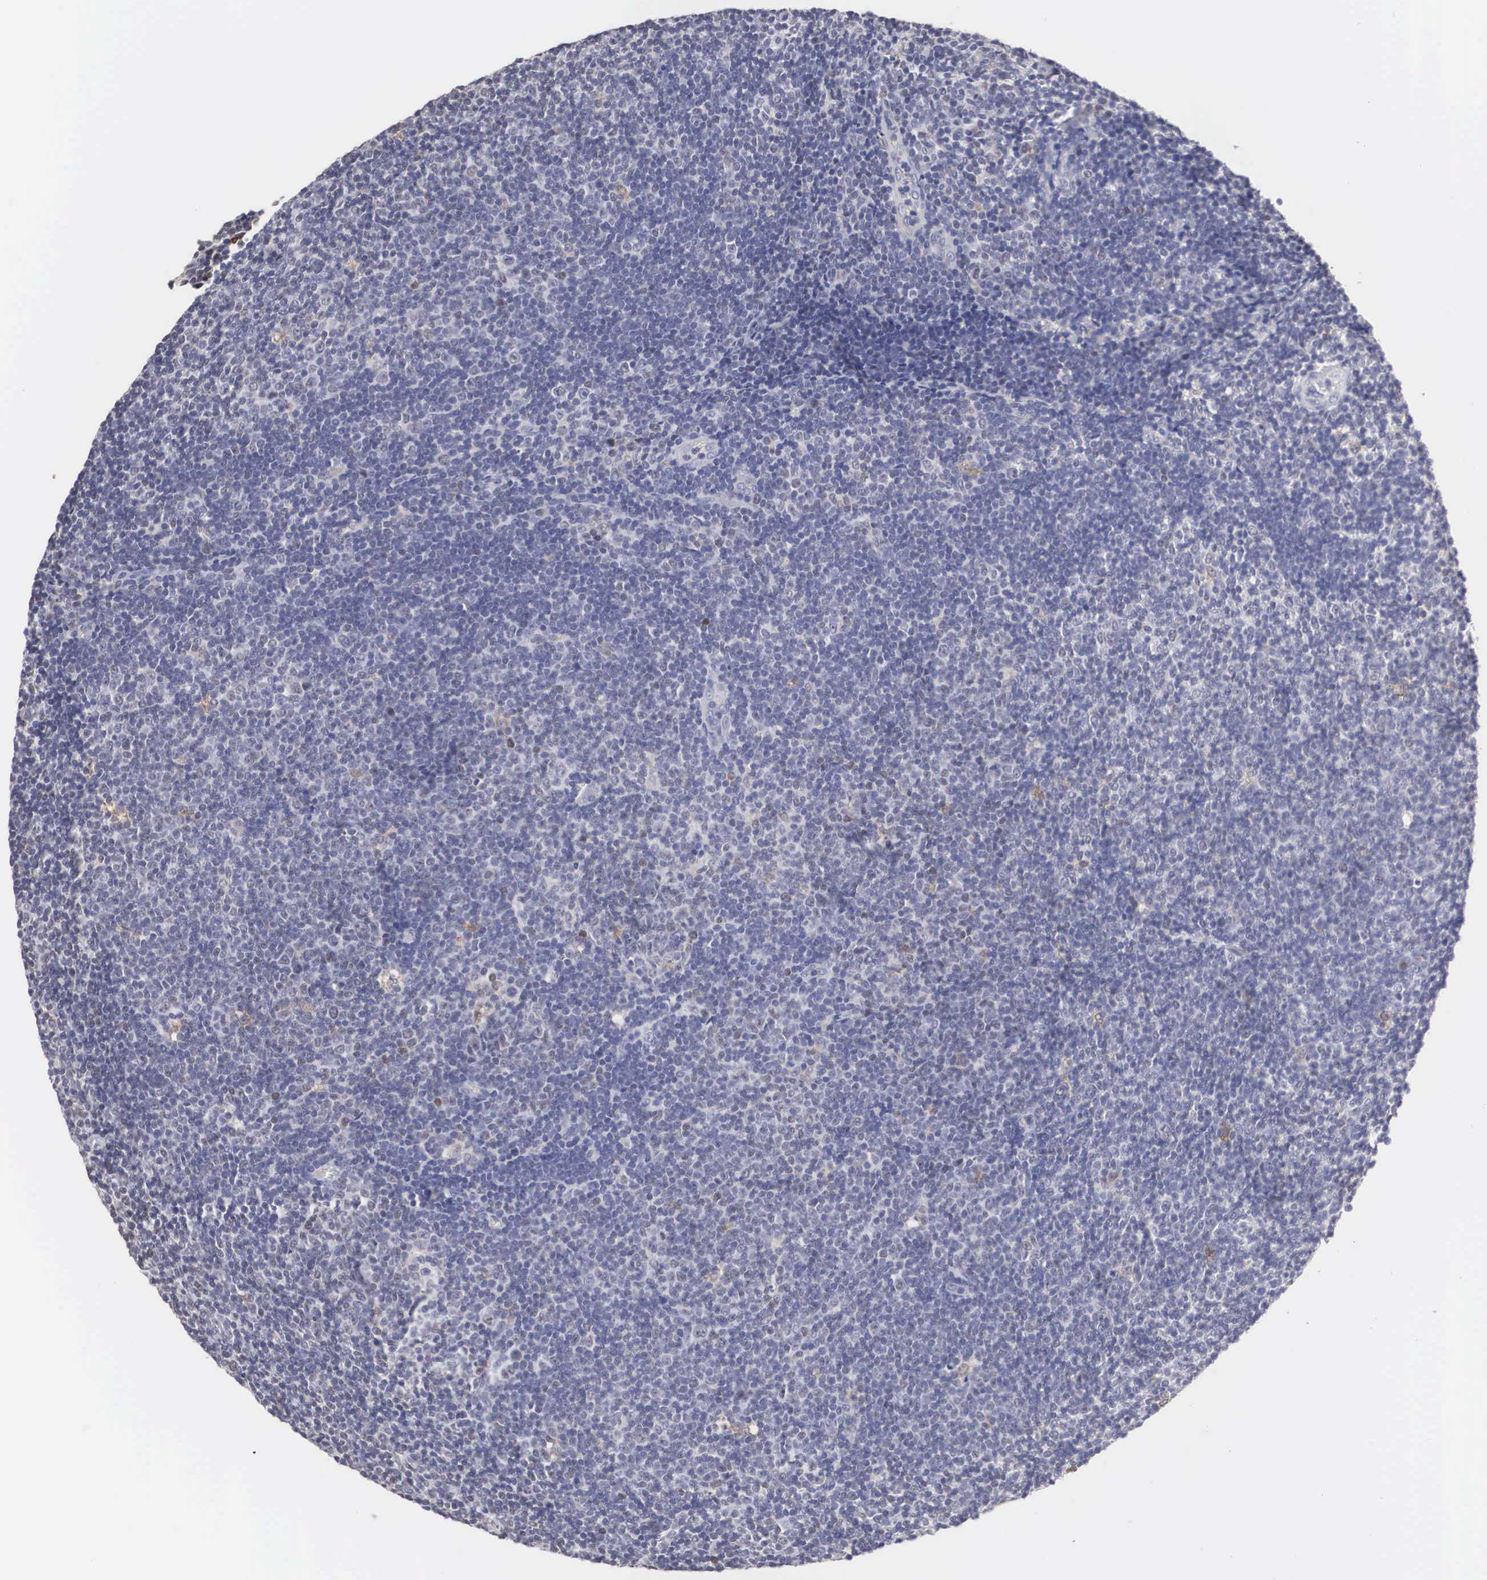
{"staining": {"intensity": "weak", "quantity": "<25%", "location": "cytoplasmic/membranous,nuclear"}, "tissue": "lymphoma", "cell_type": "Tumor cells", "image_type": "cancer", "snomed": [{"axis": "morphology", "description": "Malignant lymphoma, non-Hodgkin's type, Low grade"}, {"axis": "topography", "description": "Lymph node"}], "caption": "Low-grade malignant lymphoma, non-Hodgkin's type stained for a protein using immunohistochemistry (IHC) reveals no expression tumor cells.", "gene": "HMOX1", "patient": {"sex": "male", "age": 49}}